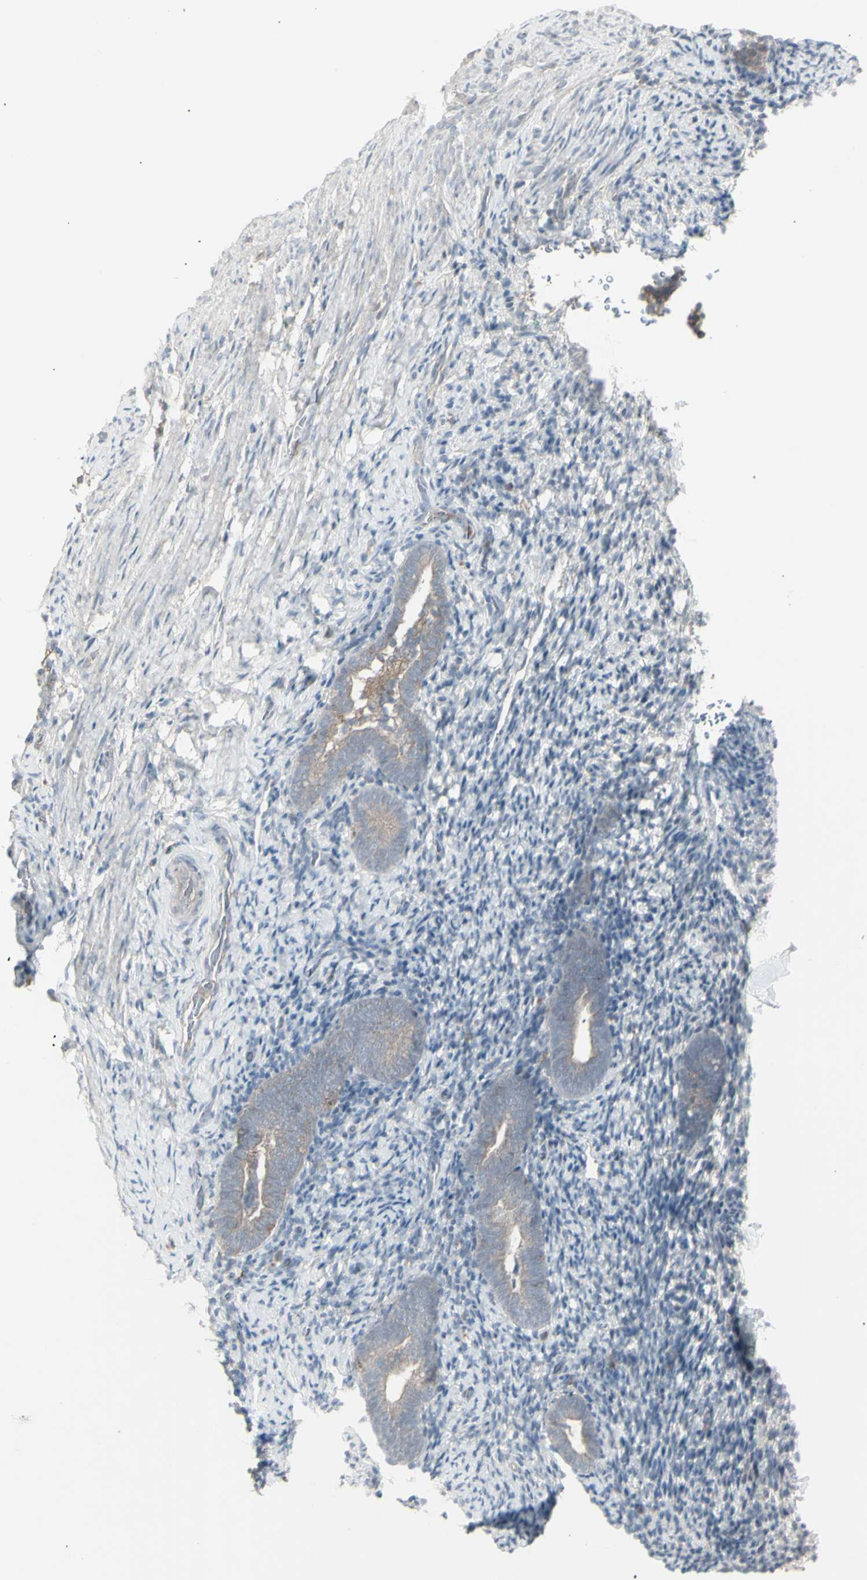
{"staining": {"intensity": "negative", "quantity": "none", "location": "none"}, "tissue": "endometrium", "cell_type": "Cells in endometrial stroma", "image_type": "normal", "snomed": [{"axis": "morphology", "description": "Normal tissue, NOS"}, {"axis": "topography", "description": "Endometrium"}], "caption": "This is a micrograph of immunohistochemistry (IHC) staining of unremarkable endometrium, which shows no positivity in cells in endometrial stroma.", "gene": "CSK", "patient": {"sex": "female", "age": 51}}